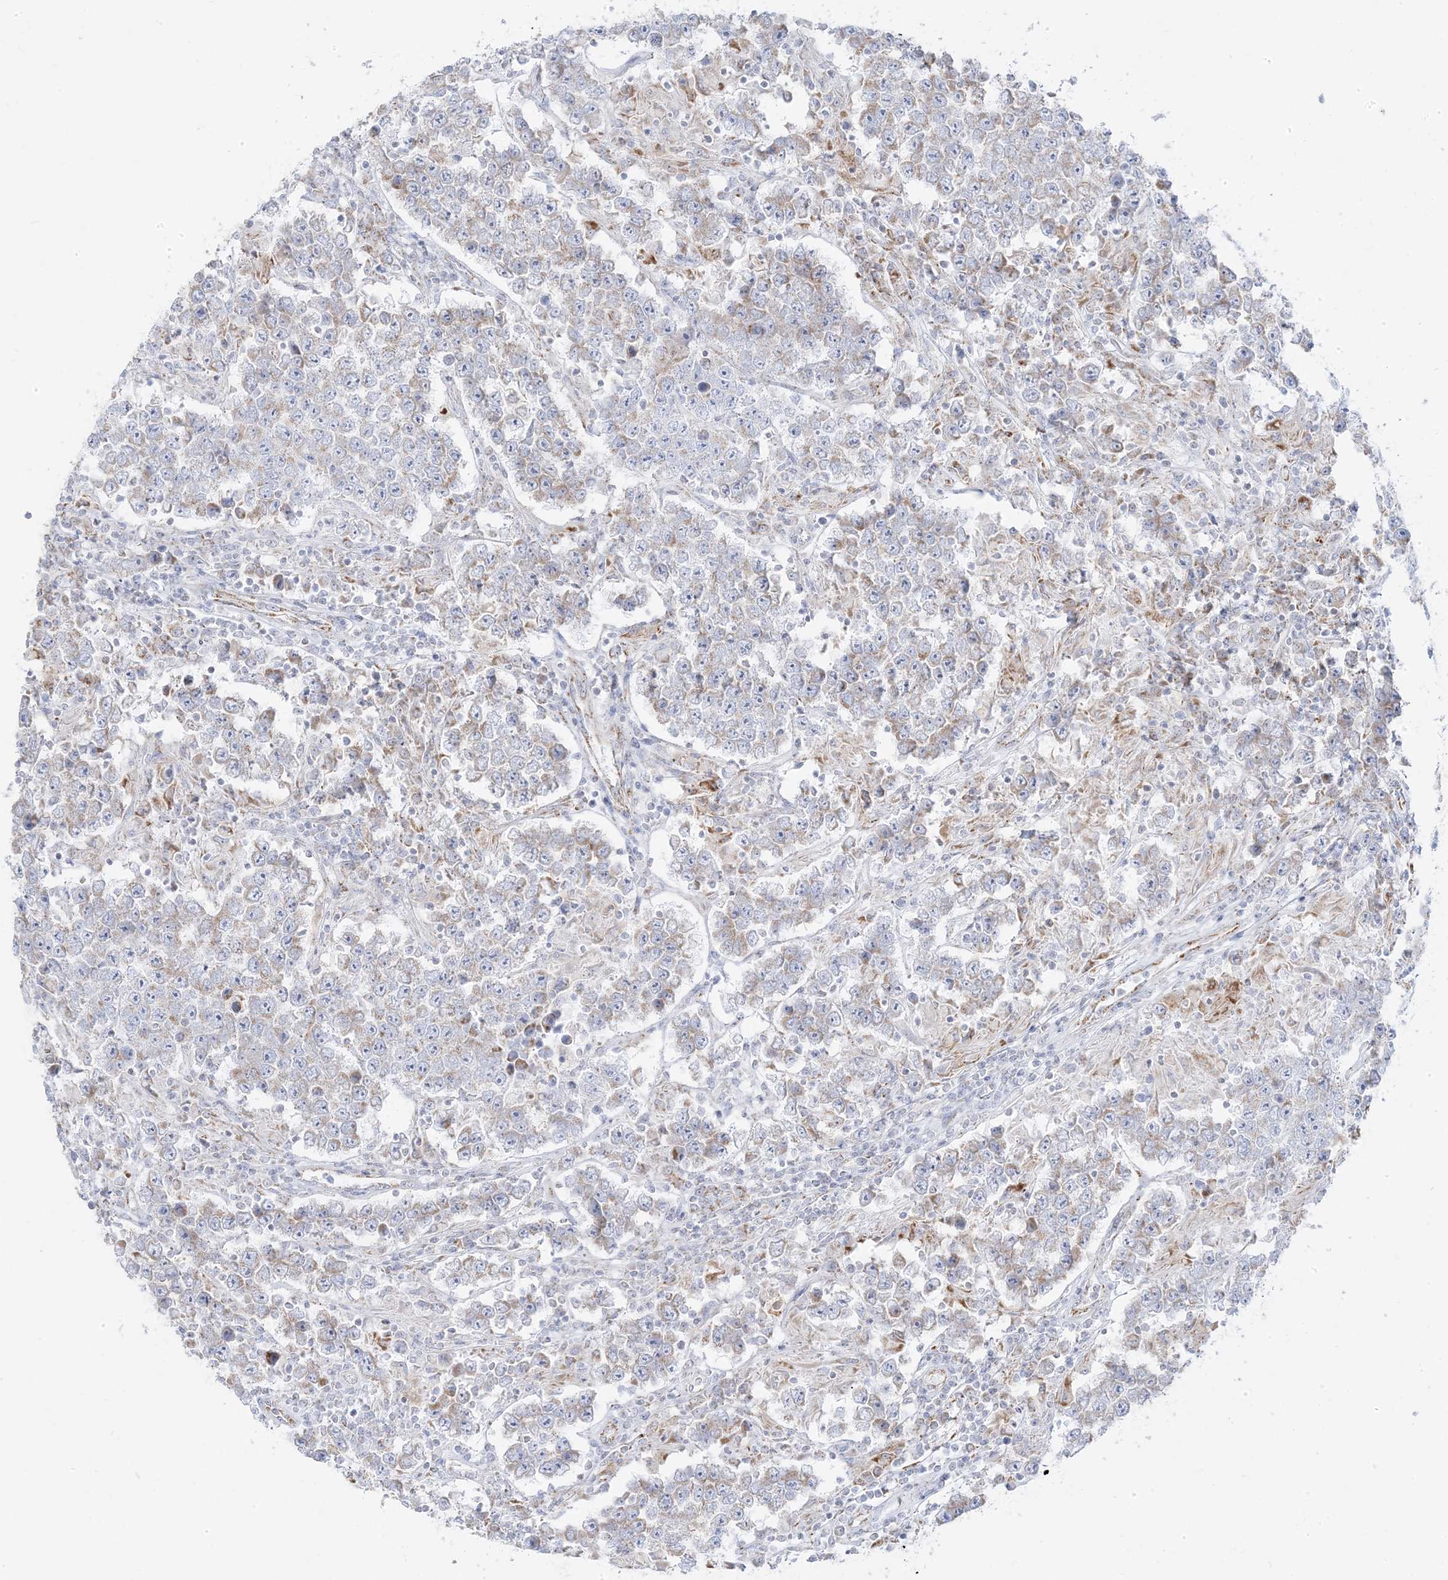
{"staining": {"intensity": "weak", "quantity": "<25%", "location": "cytoplasmic/membranous"}, "tissue": "testis cancer", "cell_type": "Tumor cells", "image_type": "cancer", "snomed": [{"axis": "morphology", "description": "Normal tissue, NOS"}, {"axis": "morphology", "description": "Urothelial carcinoma, High grade"}, {"axis": "morphology", "description": "Seminoma, NOS"}, {"axis": "morphology", "description": "Carcinoma, Embryonal, NOS"}, {"axis": "topography", "description": "Urinary bladder"}, {"axis": "topography", "description": "Testis"}], "caption": "Tumor cells are negative for brown protein staining in testis cancer. (Immunohistochemistry (ihc), brightfield microscopy, high magnification).", "gene": "PCCB", "patient": {"sex": "male", "age": 41}}